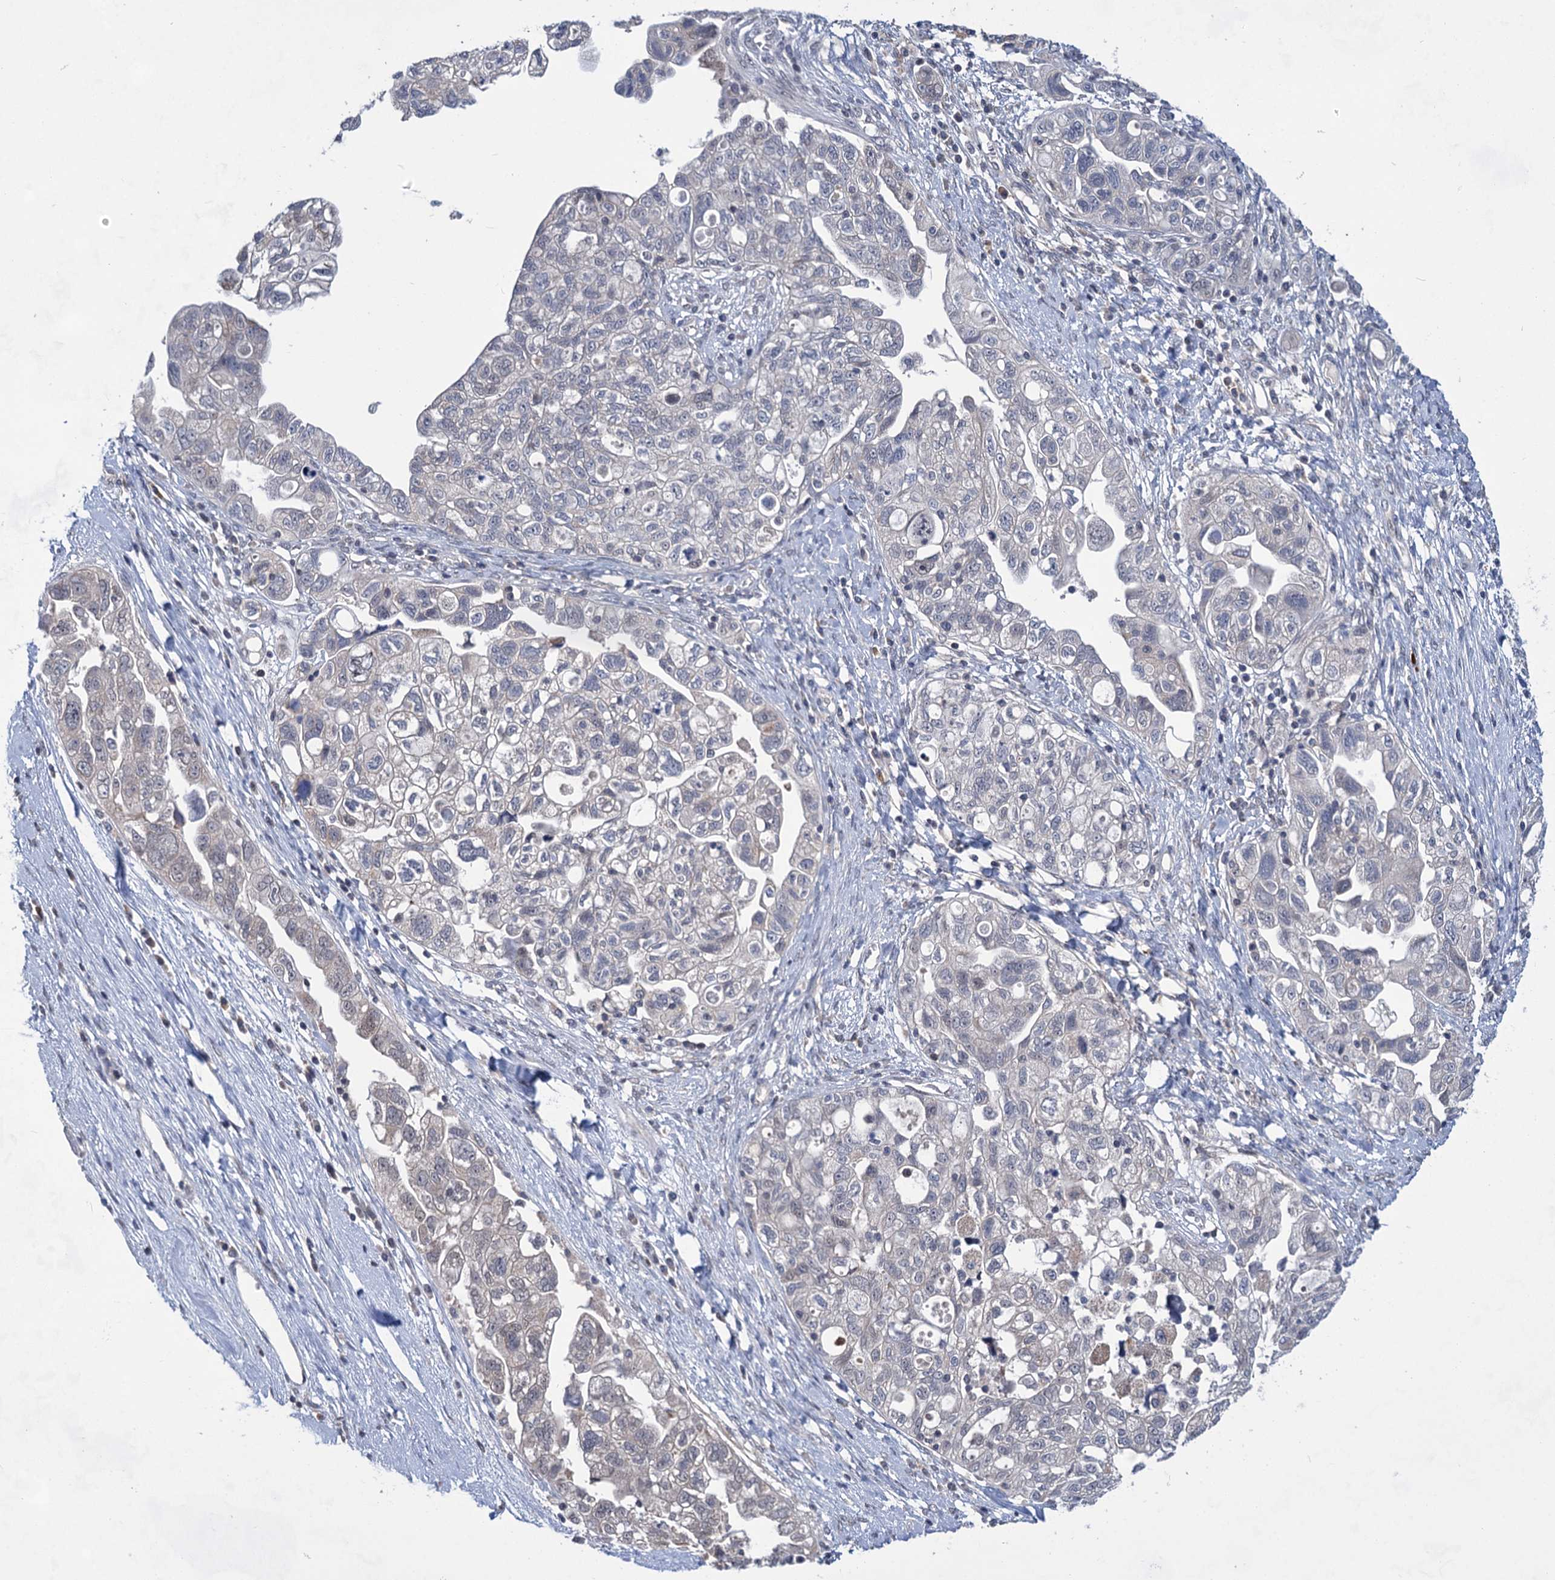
{"staining": {"intensity": "negative", "quantity": "none", "location": "none"}, "tissue": "ovarian cancer", "cell_type": "Tumor cells", "image_type": "cancer", "snomed": [{"axis": "morphology", "description": "Carcinoma, NOS"}, {"axis": "morphology", "description": "Cystadenocarcinoma, serous, NOS"}, {"axis": "topography", "description": "Ovary"}], "caption": "DAB immunohistochemical staining of ovarian cancer shows no significant positivity in tumor cells.", "gene": "TTC17", "patient": {"sex": "female", "age": 69}}